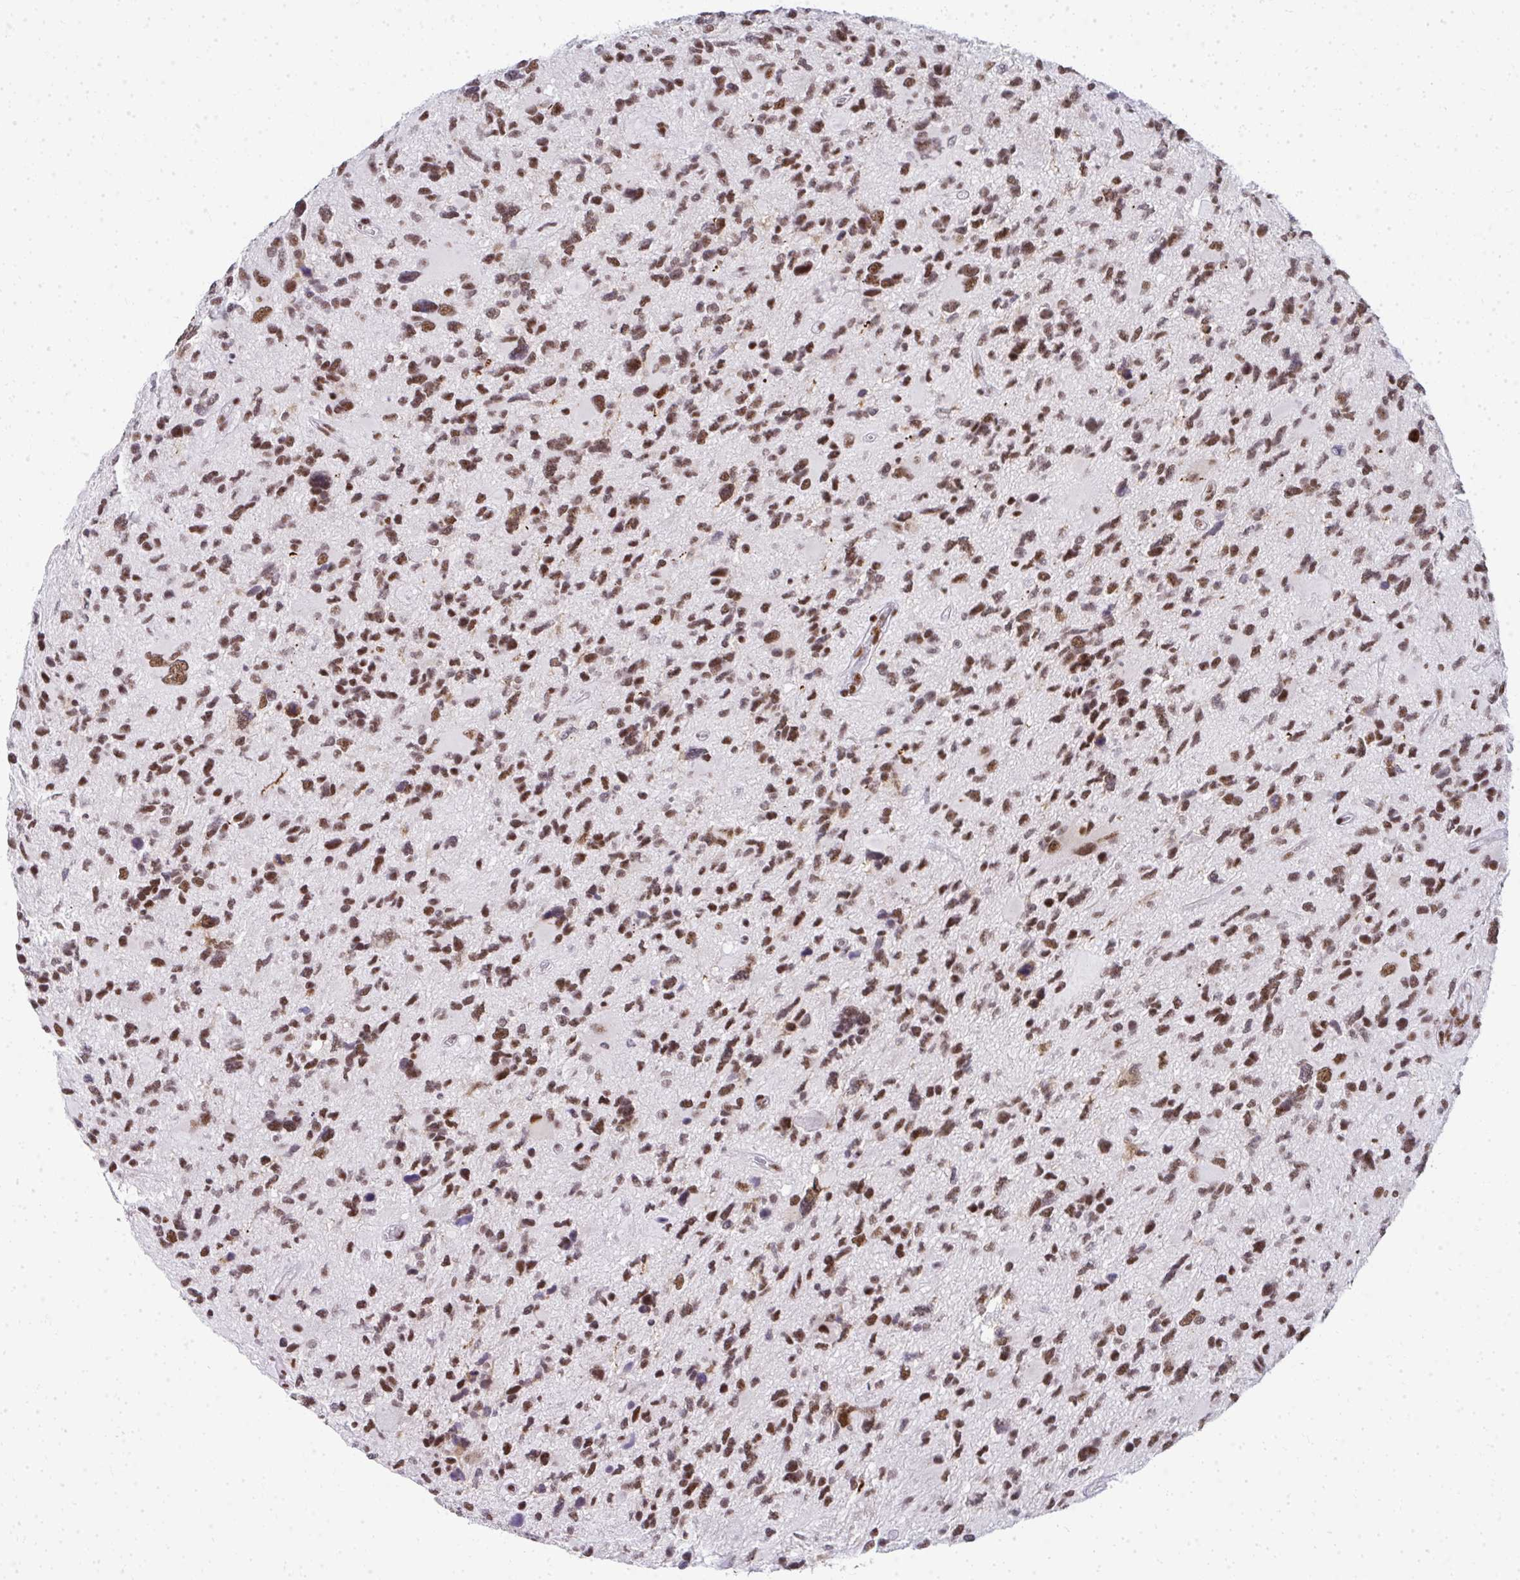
{"staining": {"intensity": "moderate", "quantity": "25%-75%", "location": "nuclear"}, "tissue": "glioma", "cell_type": "Tumor cells", "image_type": "cancer", "snomed": [{"axis": "morphology", "description": "Glioma, malignant, High grade"}, {"axis": "topography", "description": "Brain"}], "caption": "Brown immunohistochemical staining in glioma reveals moderate nuclear positivity in approximately 25%-75% of tumor cells. Immunohistochemistry stains the protein in brown and the nuclei are stained blue.", "gene": "CREBBP", "patient": {"sex": "female", "age": 11}}